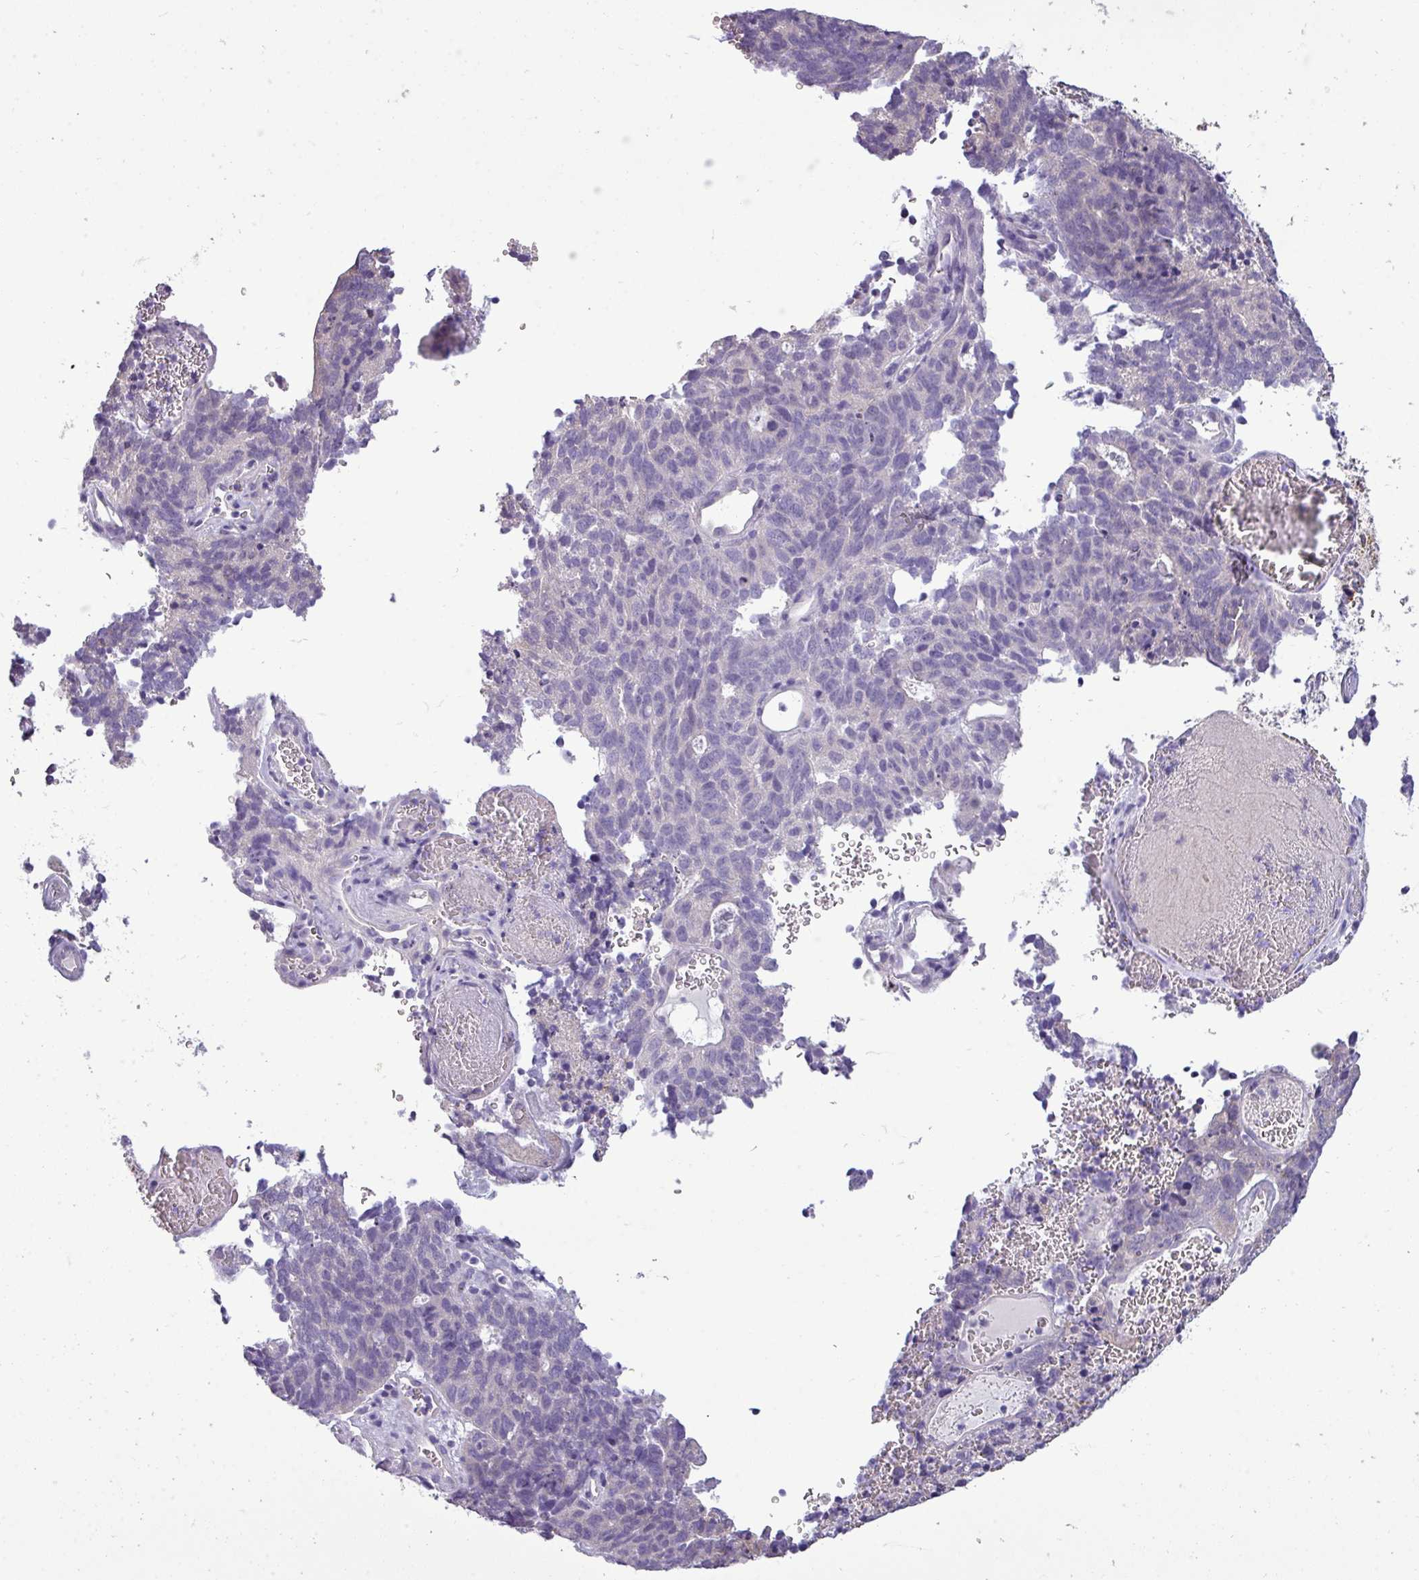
{"staining": {"intensity": "negative", "quantity": "none", "location": "none"}, "tissue": "cervical cancer", "cell_type": "Tumor cells", "image_type": "cancer", "snomed": [{"axis": "morphology", "description": "Adenocarcinoma, NOS"}, {"axis": "topography", "description": "Cervix"}], "caption": "The immunohistochemistry (IHC) image has no significant staining in tumor cells of cervical cancer tissue.", "gene": "DNAAF9", "patient": {"sex": "female", "age": 38}}